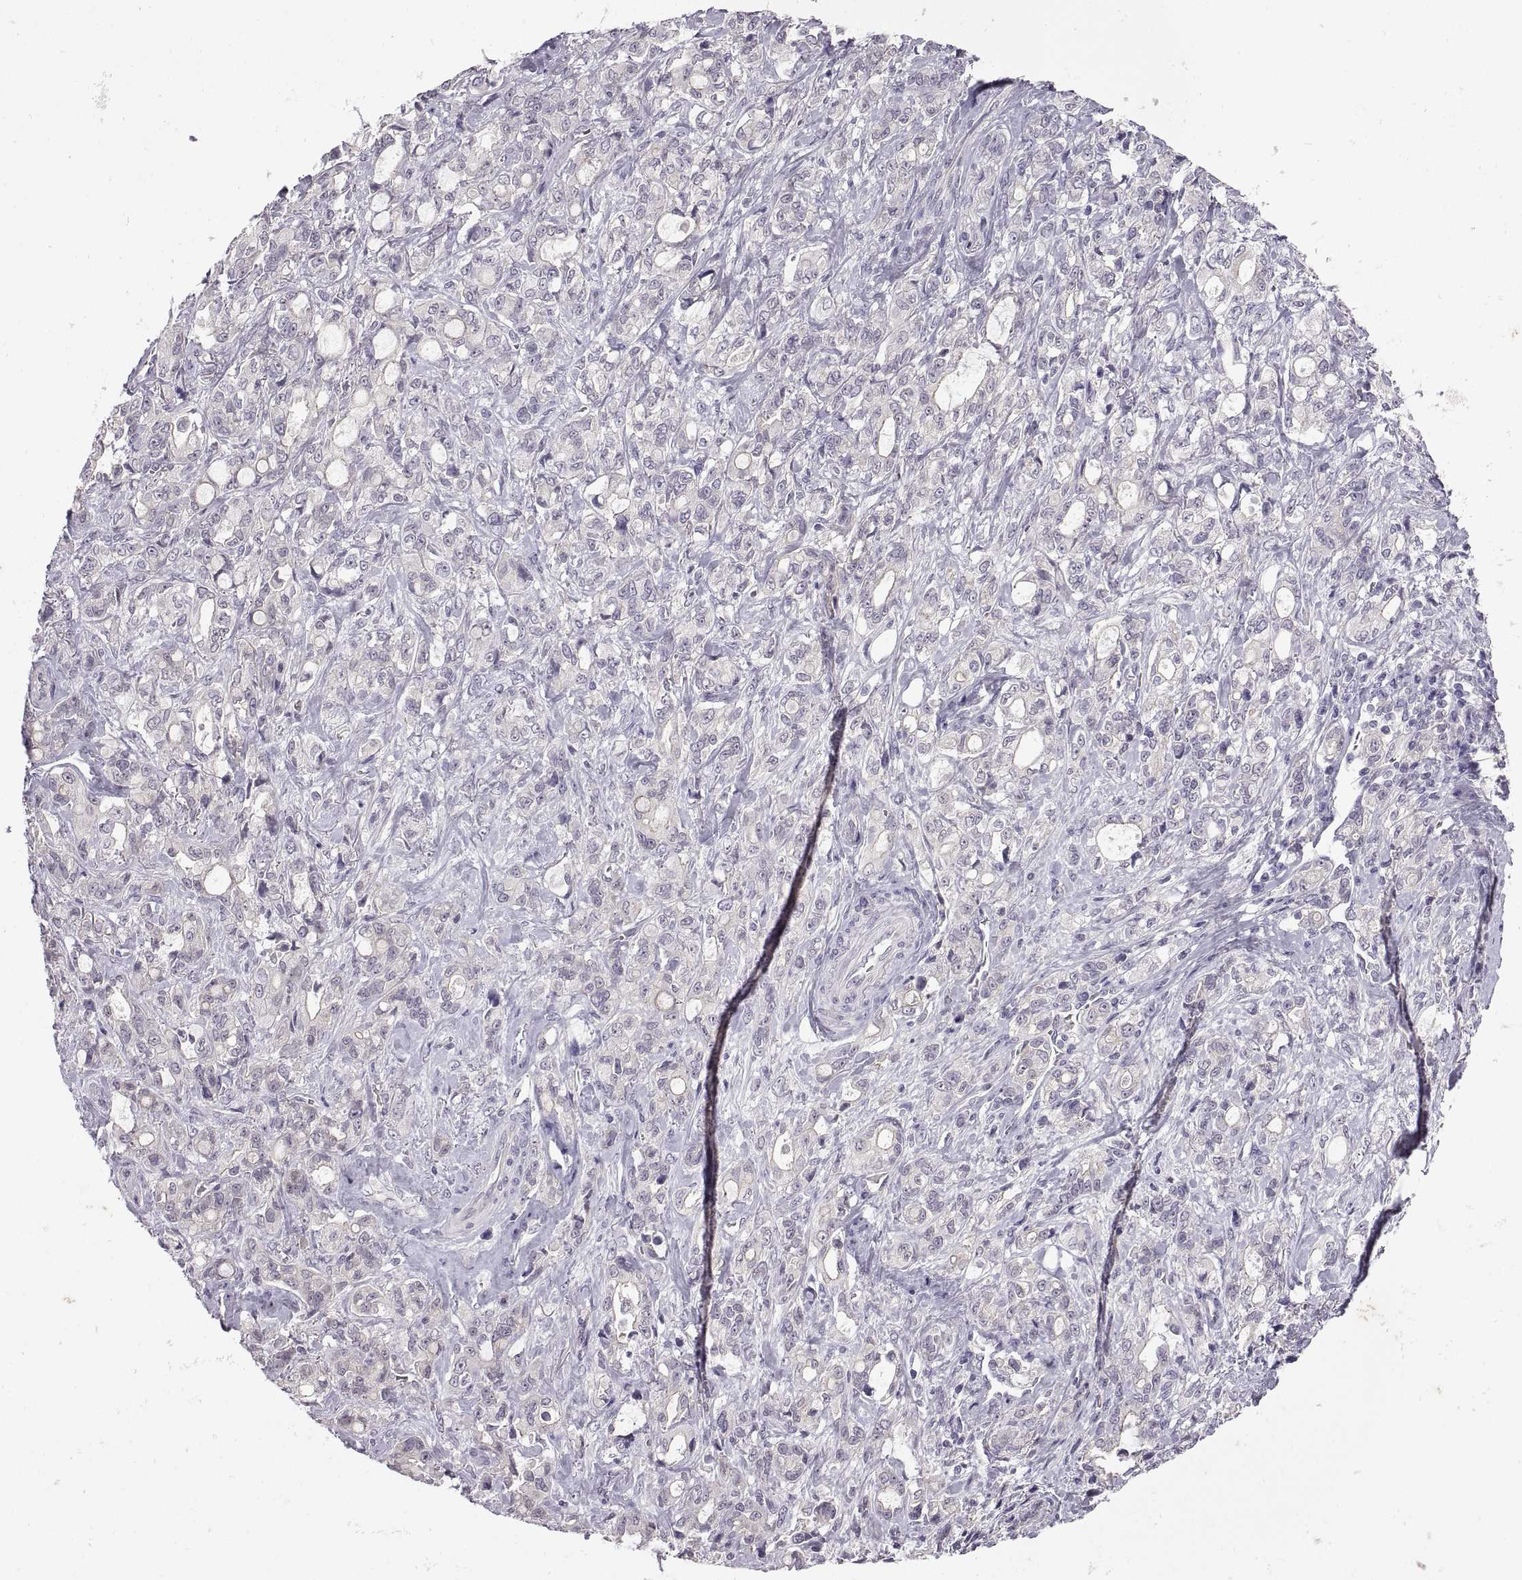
{"staining": {"intensity": "negative", "quantity": "none", "location": "none"}, "tissue": "stomach cancer", "cell_type": "Tumor cells", "image_type": "cancer", "snomed": [{"axis": "morphology", "description": "Adenocarcinoma, NOS"}, {"axis": "topography", "description": "Stomach"}], "caption": "The image displays no staining of tumor cells in stomach adenocarcinoma.", "gene": "MEIOC", "patient": {"sex": "male", "age": 63}}